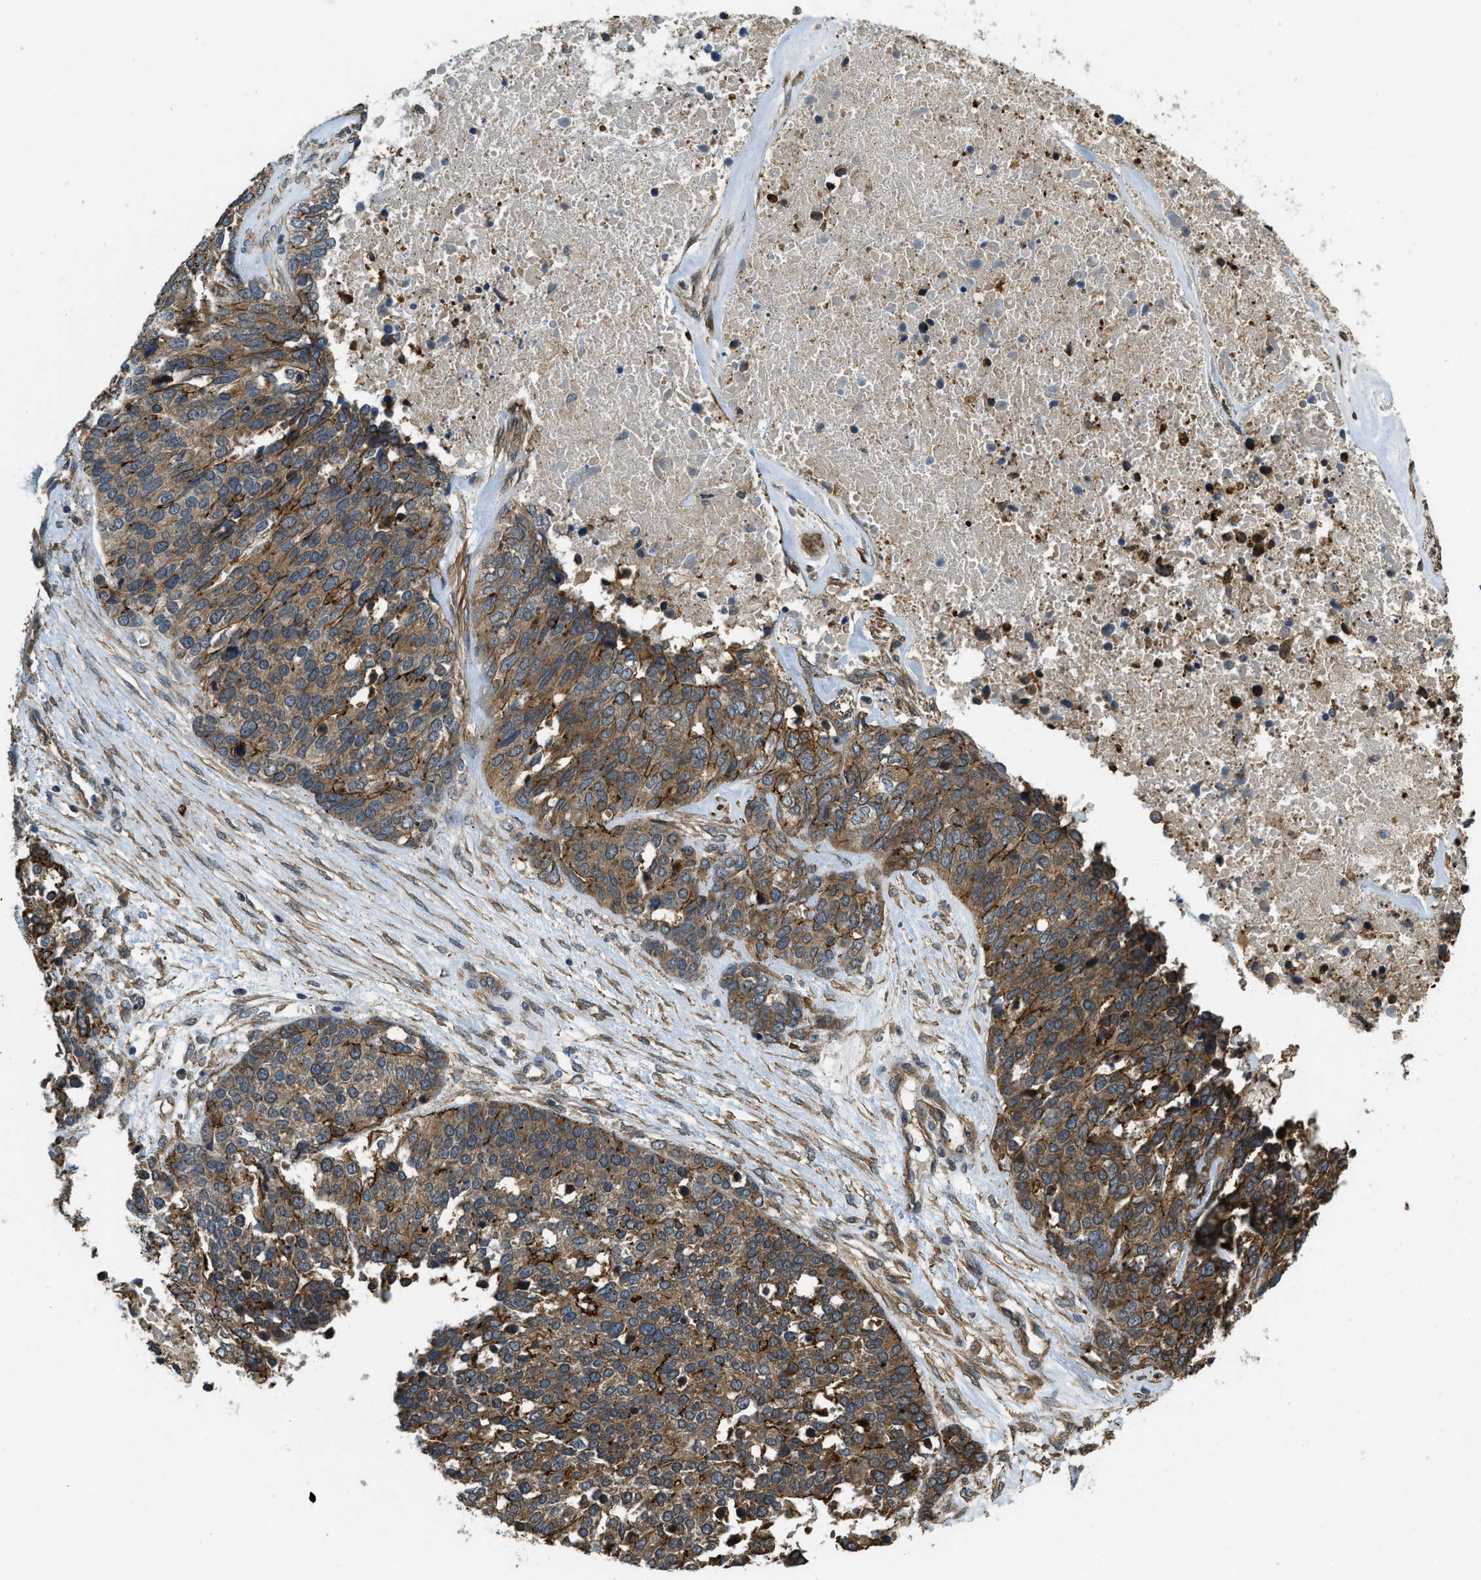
{"staining": {"intensity": "moderate", "quantity": ">75%", "location": "cytoplasmic/membranous"}, "tissue": "ovarian cancer", "cell_type": "Tumor cells", "image_type": "cancer", "snomed": [{"axis": "morphology", "description": "Cystadenocarcinoma, serous, NOS"}, {"axis": "topography", "description": "Ovary"}], "caption": "A histopathology image of human ovarian cancer (serous cystadenocarcinoma) stained for a protein exhibits moderate cytoplasmic/membranous brown staining in tumor cells.", "gene": "CGN", "patient": {"sex": "female", "age": 44}}